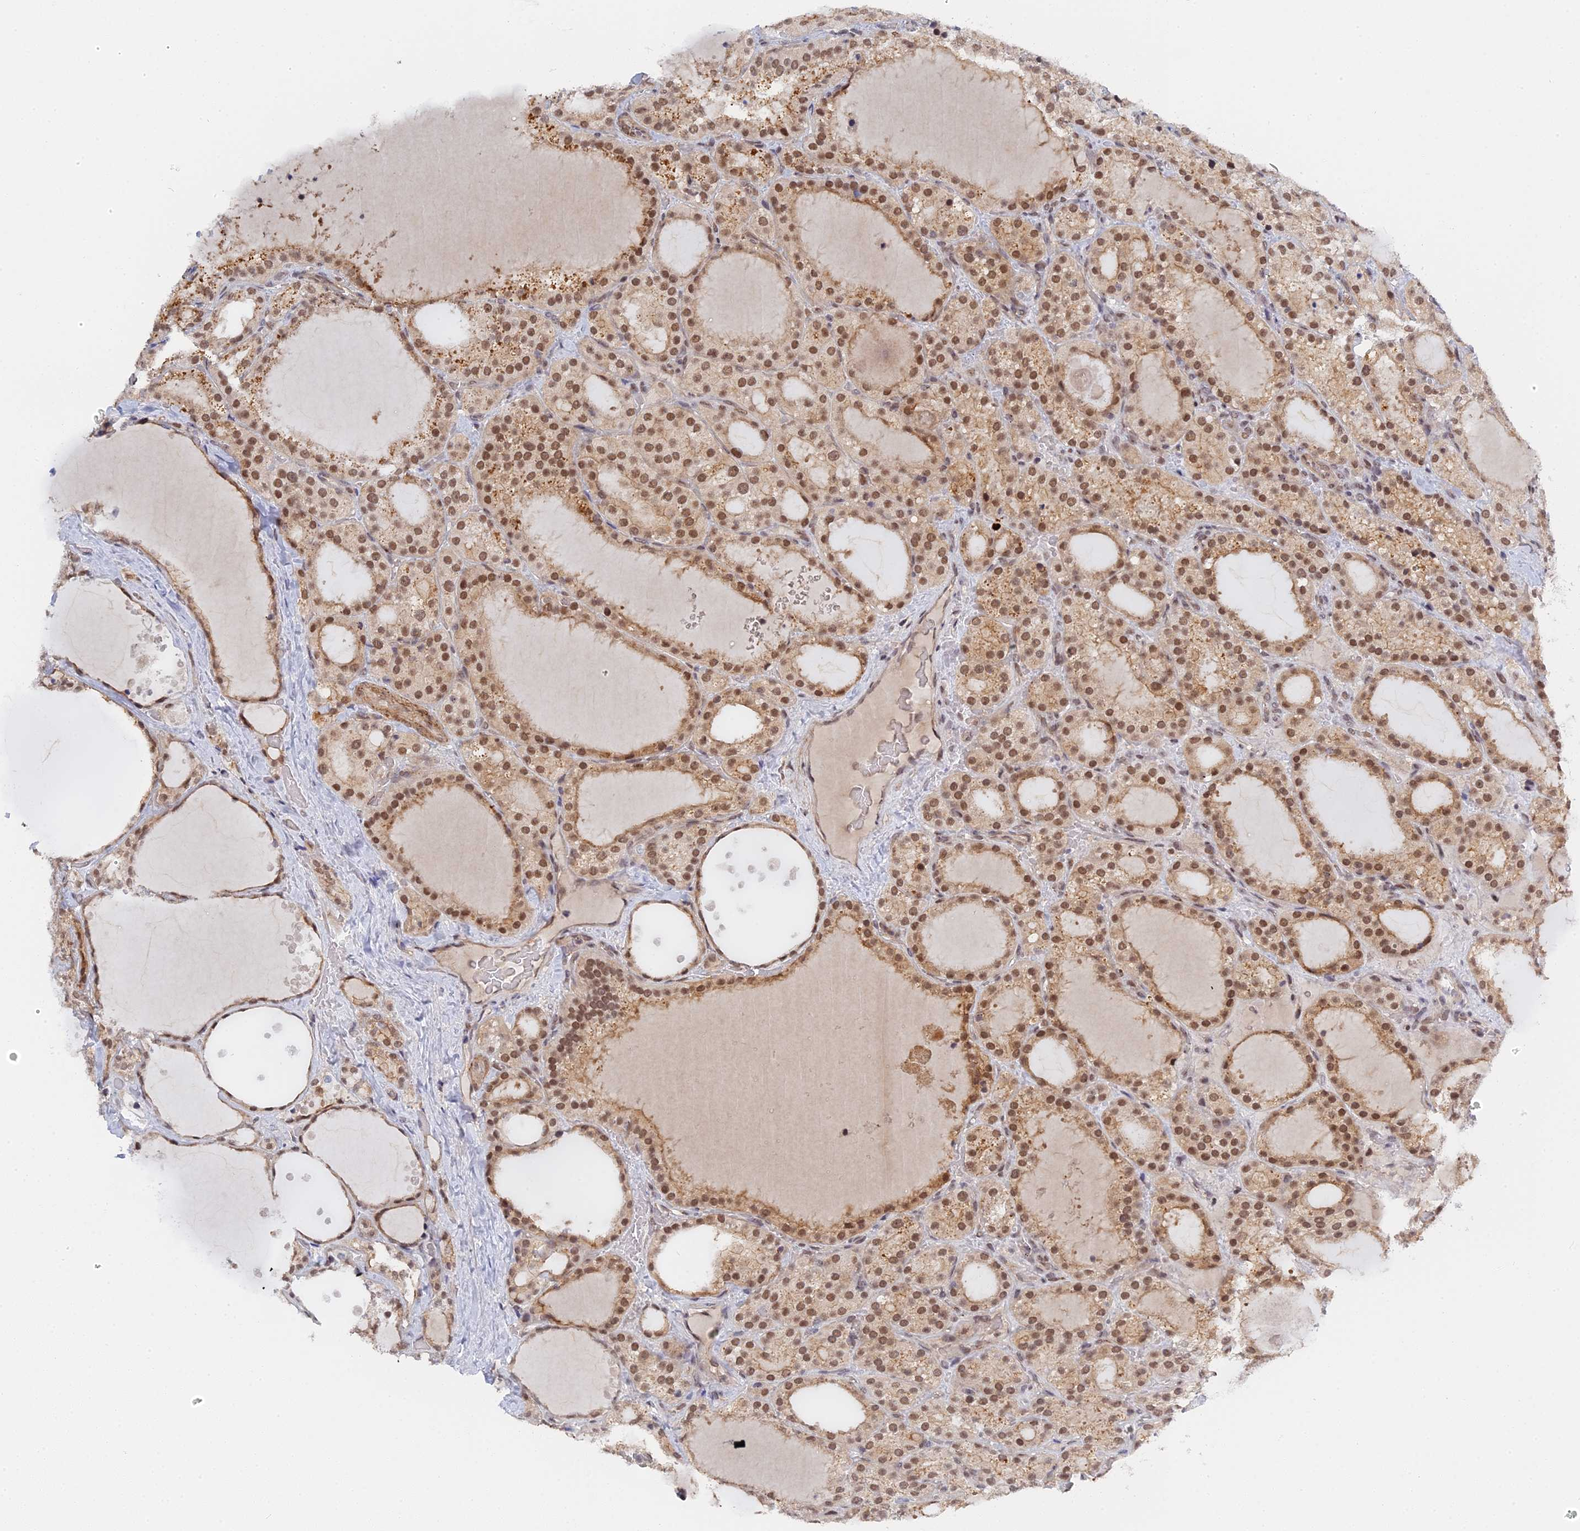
{"staining": {"intensity": "moderate", "quantity": ">75%", "location": "nuclear"}, "tissue": "thyroid cancer", "cell_type": "Tumor cells", "image_type": "cancer", "snomed": [{"axis": "morphology", "description": "Papillary adenocarcinoma, NOS"}, {"axis": "topography", "description": "Thyroid gland"}], "caption": "DAB (3,3'-diaminobenzidine) immunohistochemical staining of papillary adenocarcinoma (thyroid) exhibits moderate nuclear protein staining in about >75% of tumor cells.", "gene": "CCDC85A", "patient": {"sex": "male", "age": 77}}